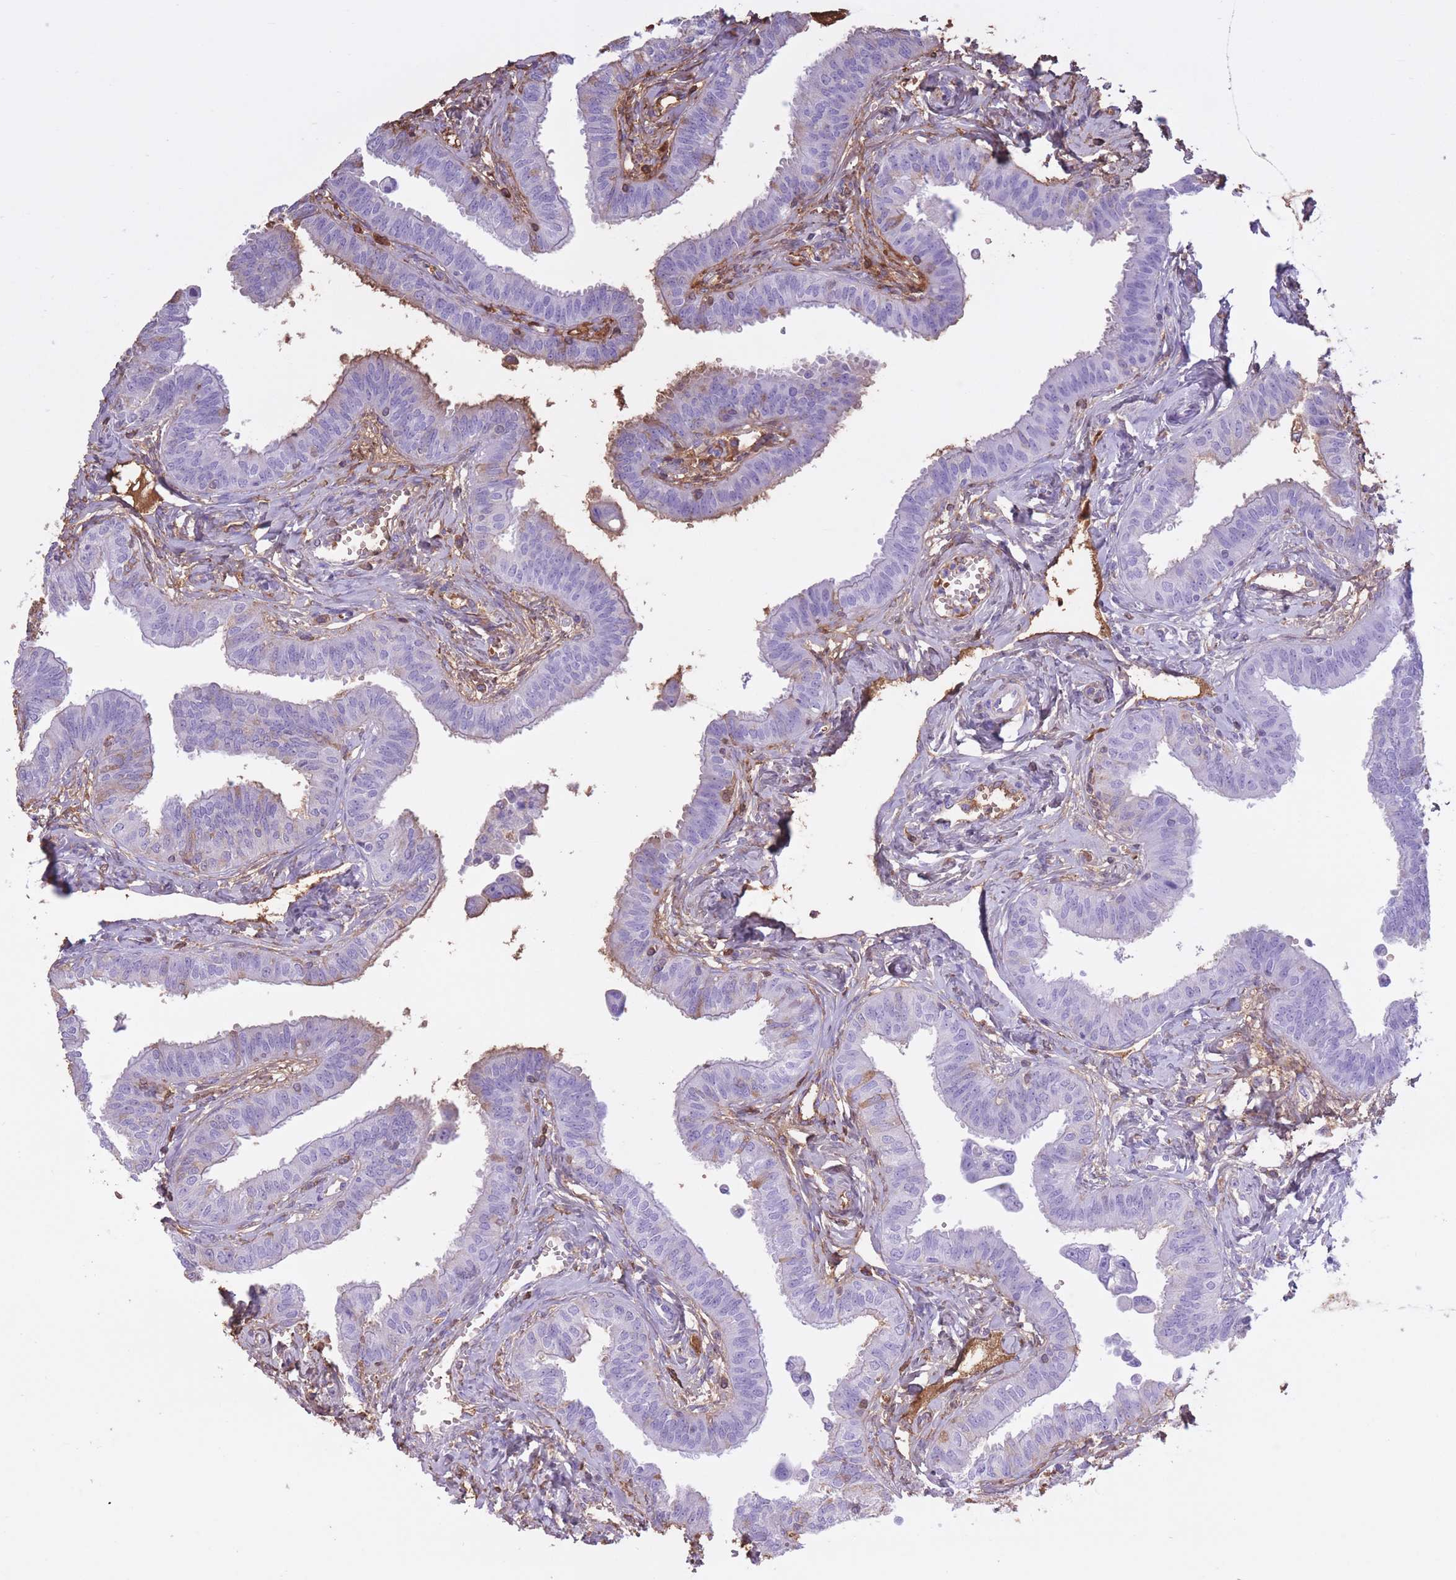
{"staining": {"intensity": "negative", "quantity": "none", "location": "none"}, "tissue": "fallopian tube", "cell_type": "Glandular cells", "image_type": "normal", "snomed": [{"axis": "morphology", "description": "Normal tissue, NOS"}, {"axis": "morphology", "description": "Carcinoma, NOS"}, {"axis": "topography", "description": "Fallopian tube"}, {"axis": "topography", "description": "Ovary"}], "caption": "Glandular cells are negative for protein expression in unremarkable human fallopian tube. (Brightfield microscopy of DAB immunohistochemistry at high magnification).", "gene": "AP3S1", "patient": {"sex": "female", "age": 59}}